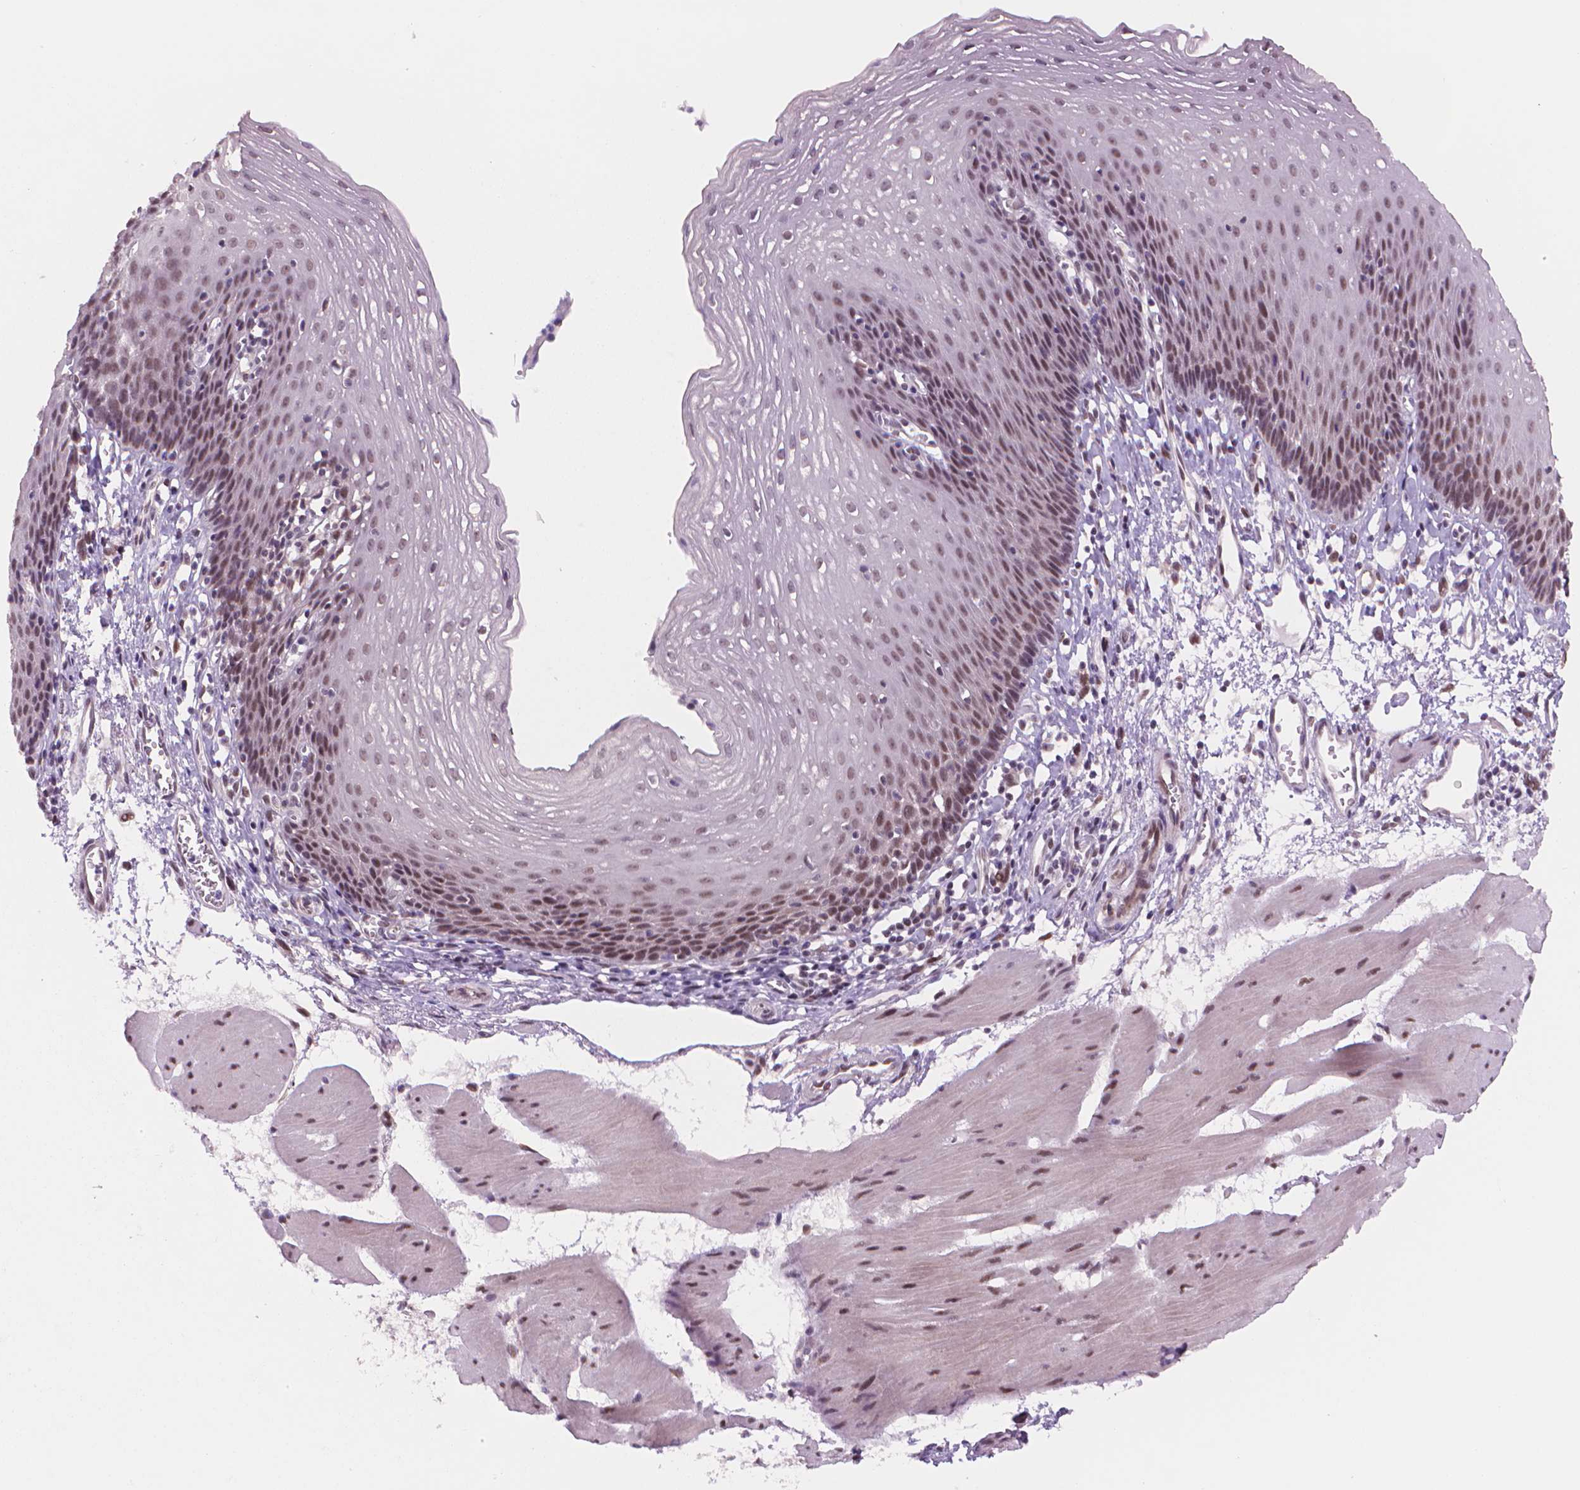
{"staining": {"intensity": "moderate", "quantity": "25%-75%", "location": "nuclear"}, "tissue": "esophagus", "cell_type": "Squamous epithelial cells", "image_type": "normal", "snomed": [{"axis": "morphology", "description": "Normal tissue, NOS"}, {"axis": "topography", "description": "Esophagus"}], "caption": "Brown immunohistochemical staining in benign human esophagus exhibits moderate nuclear staining in approximately 25%-75% of squamous epithelial cells.", "gene": "POLR3D", "patient": {"sex": "female", "age": 64}}